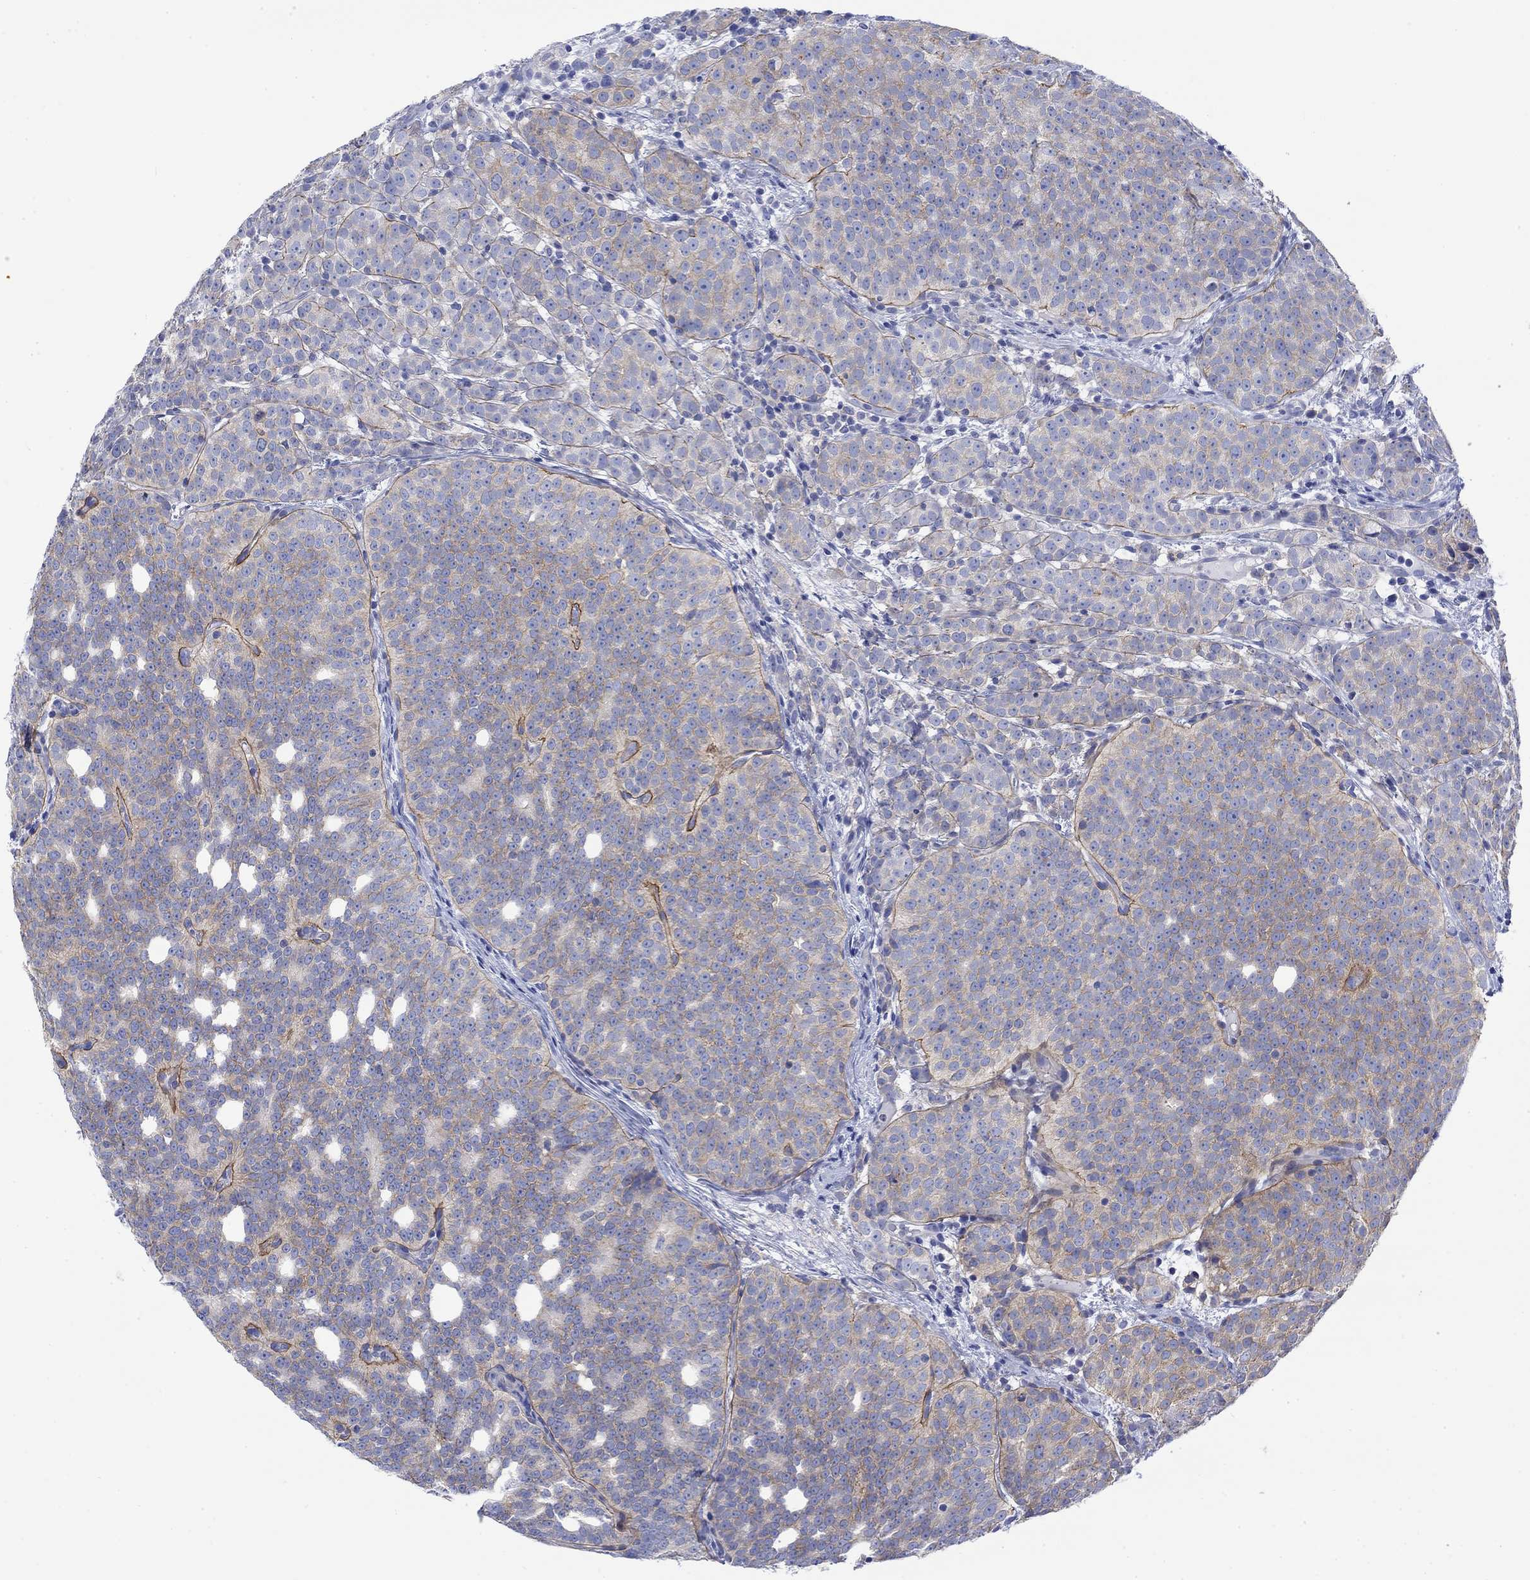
{"staining": {"intensity": "moderate", "quantity": "<25%", "location": "cytoplasmic/membranous"}, "tissue": "prostate cancer", "cell_type": "Tumor cells", "image_type": "cancer", "snomed": [{"axis": "morphology", "description": "Adenocarcinoma, High grade"}, {"axis": "topography", "description": "Prostate"}], "caption": "Protein staining of high-grade adenocarcinoma (prostate) tissue reveals moderate cytoplasmic/membranous expression in approximately <25% of tumor cells.", "gene": "REEP6", "patient": {"sex": "male", "age": 53}}